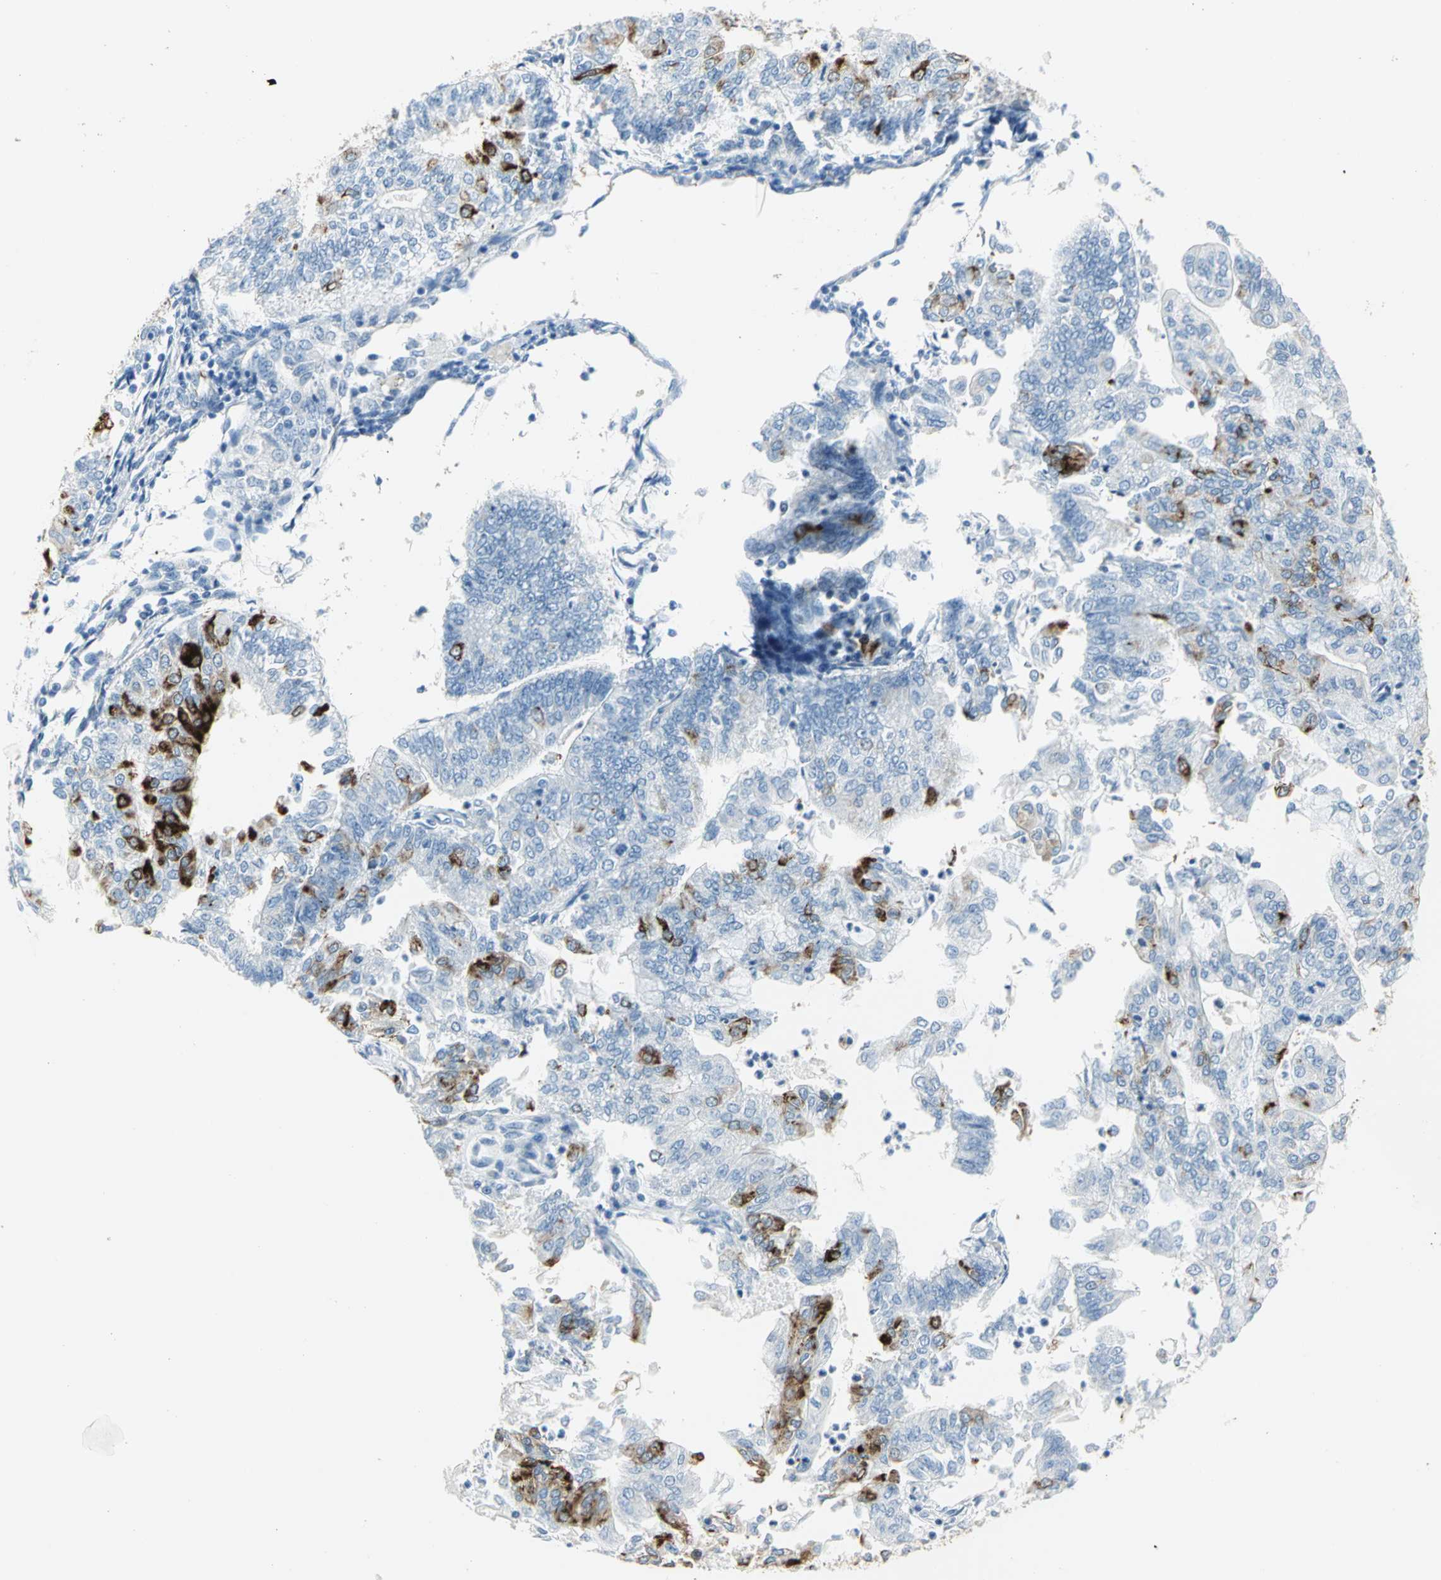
{"staining": {"intensity": "strong", "quantity": "<25%", "location": "cytoplasmic/membranous"}, "tissue": "endometrial cancer", "cell_type": "Tumor cells", "image_type": "cancer", "snomed": [{"axis": "morphology", "description": "Adenocarcinoma, NOS"}, {"axis": "topography", "description": "Endometrium"}], "caption": "Protein staining reveals strong cytoplasmic/membranous staining in about <25% of tumor cells in endometrial cancer. (Stains: DAB (3,3'-diaminobenzidine) in brown, nuclei in blue, Microscopy: brightfield microscopy at high magnification).", "gene": "ALOX15", "patient": {"sex": "female", "age": 59}}